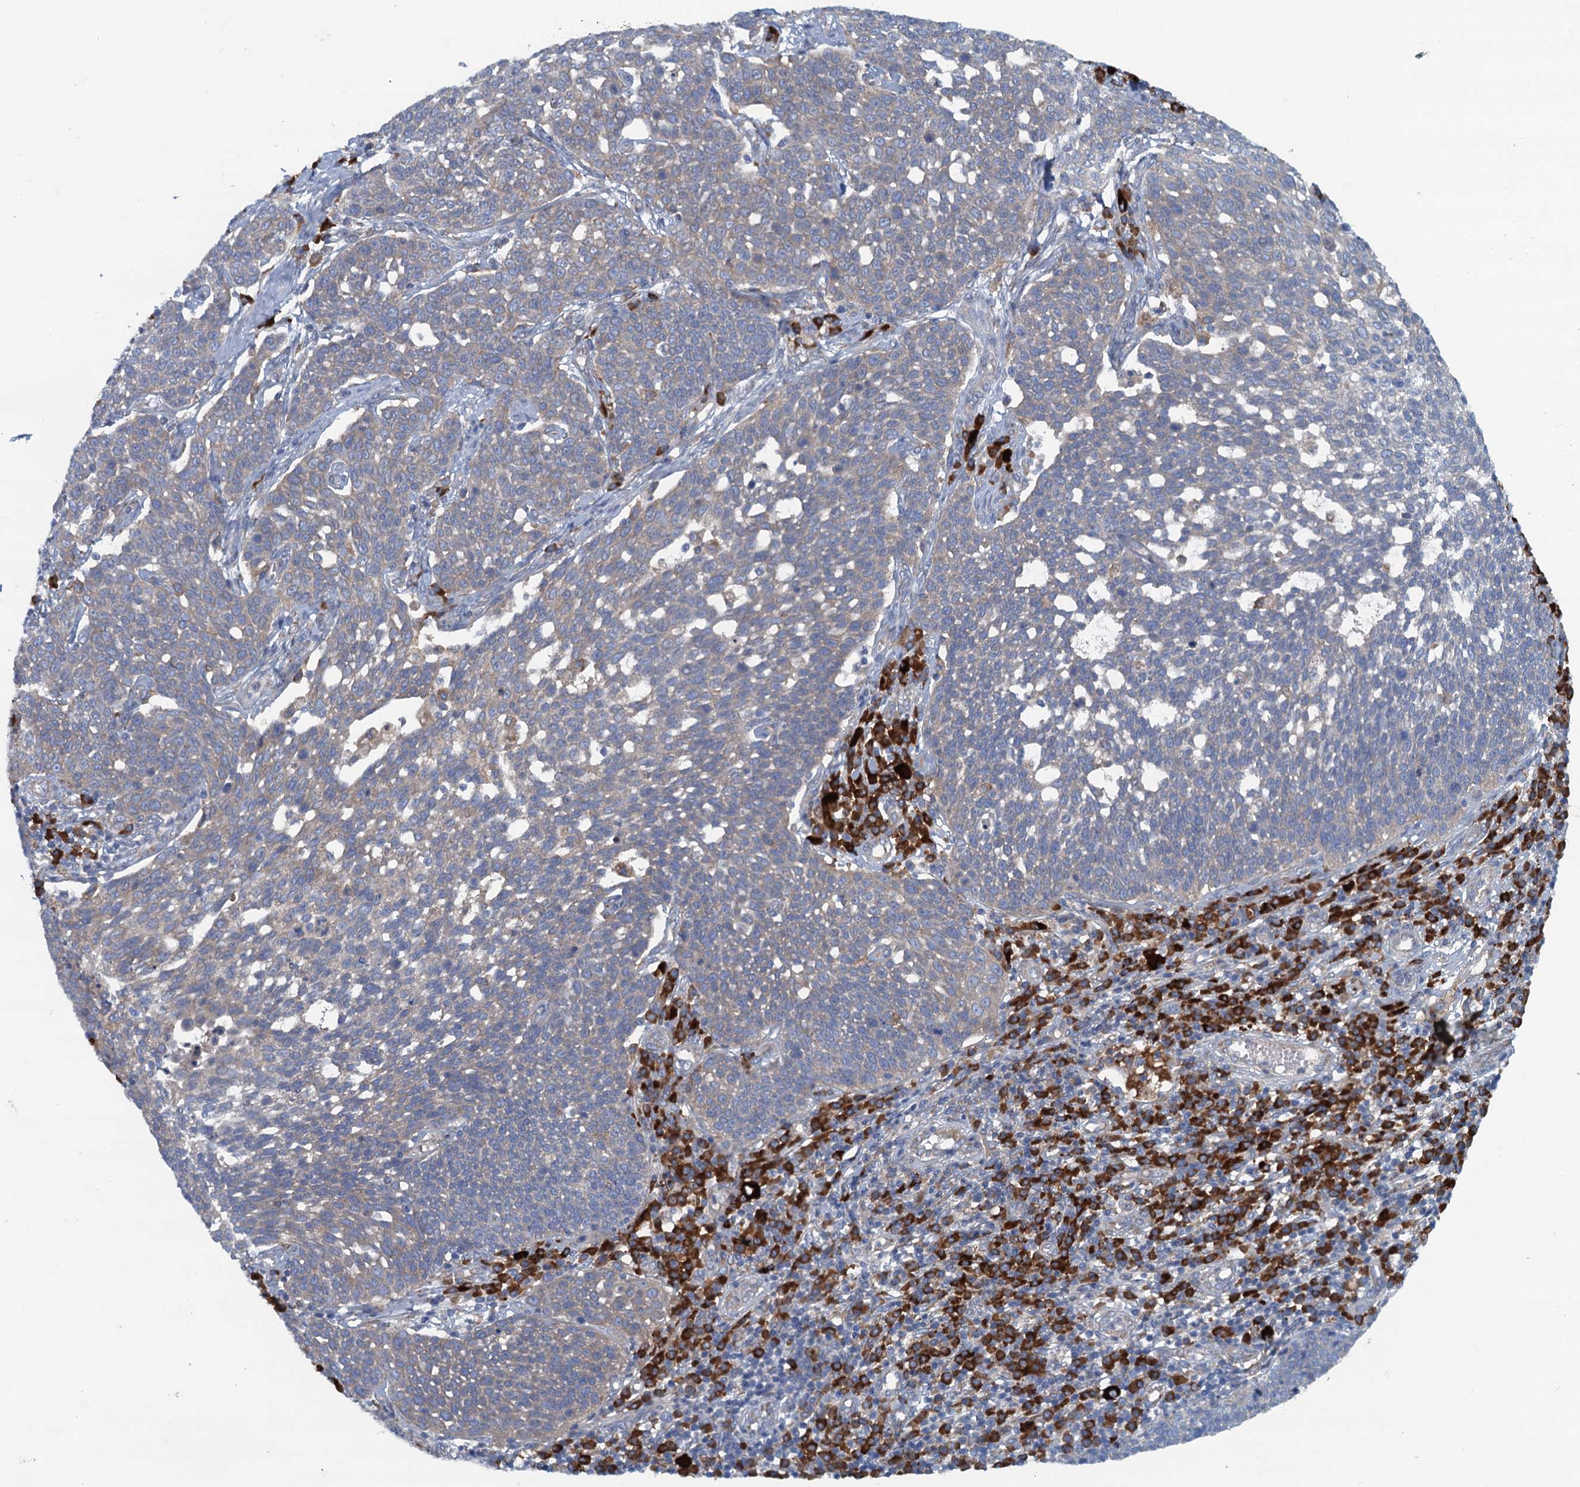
{"staining": {"intensity": "negative", "quantity": "none", "location": "none"}, "tissue": "cervical cancer", "cell_type": "Tumor cells", "image_type": "cancer", "snomed": [{"axis": "morphology", "description": "Squamous cell carcinoma, NOS"}, {"axis": "topography", "description": "Cervix"}], "caption": "Cervical squamous cell carcinoma was stained to show a protein in brown. There is no significant expression in tumor cells.", "gene": "MYDGF", "patient": {"sex": "female", "age": 34}}